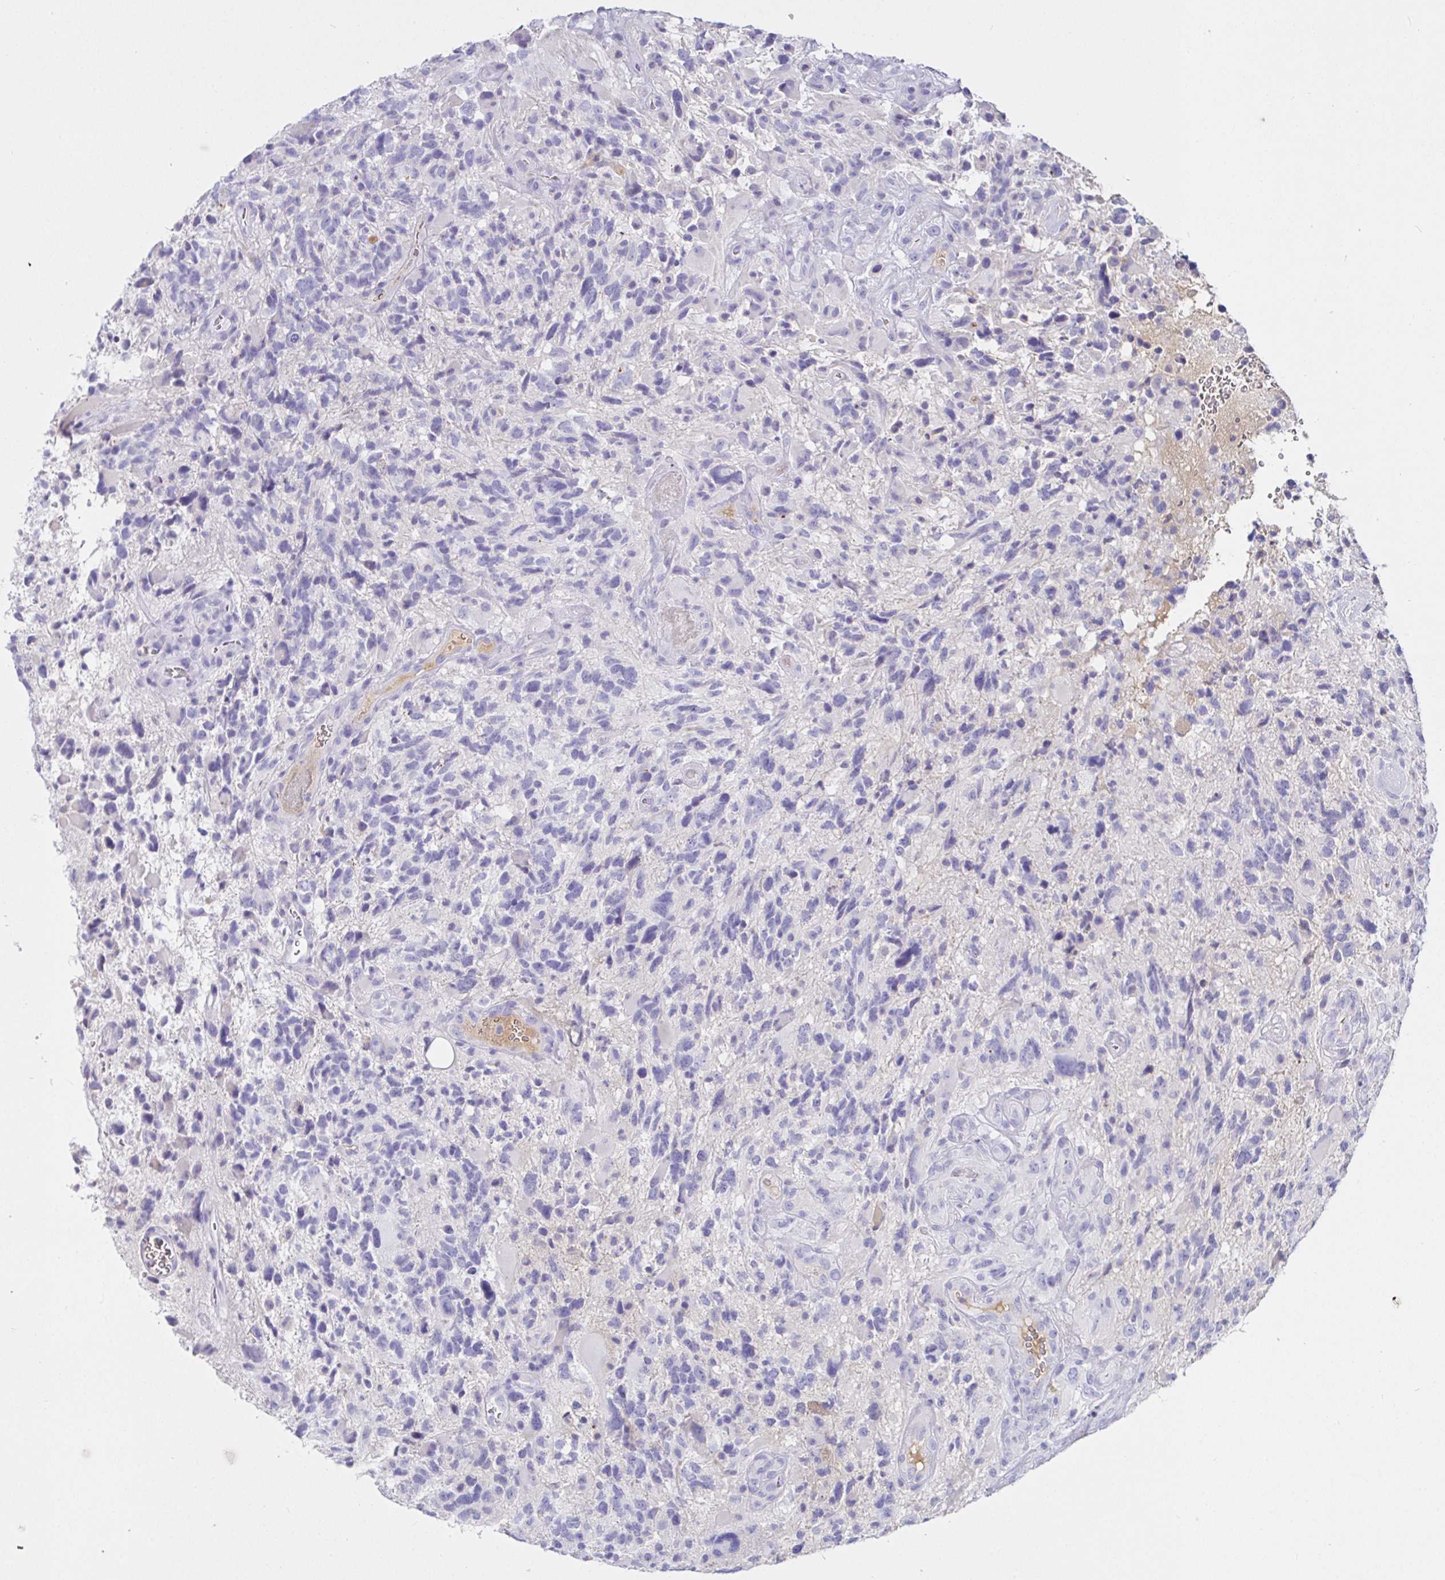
{"staining": {"intensity": "negative", "quantity": "none", "location": "none"}, "tissue": "glioma", "cell_type": "Tumor cells", "image_type": "cancer", "snomed": [{"axis": "morphology", "description": "Glioma, malignant, High grade"}, {"axis": "topography", "description": "Brain"}], "caption": "This is an IHC micrograph of malignant high-grade glioma. There is no staining in tumor cells.", "gene": "SAA4", "patient": {"sex": "female", "age": 71}}